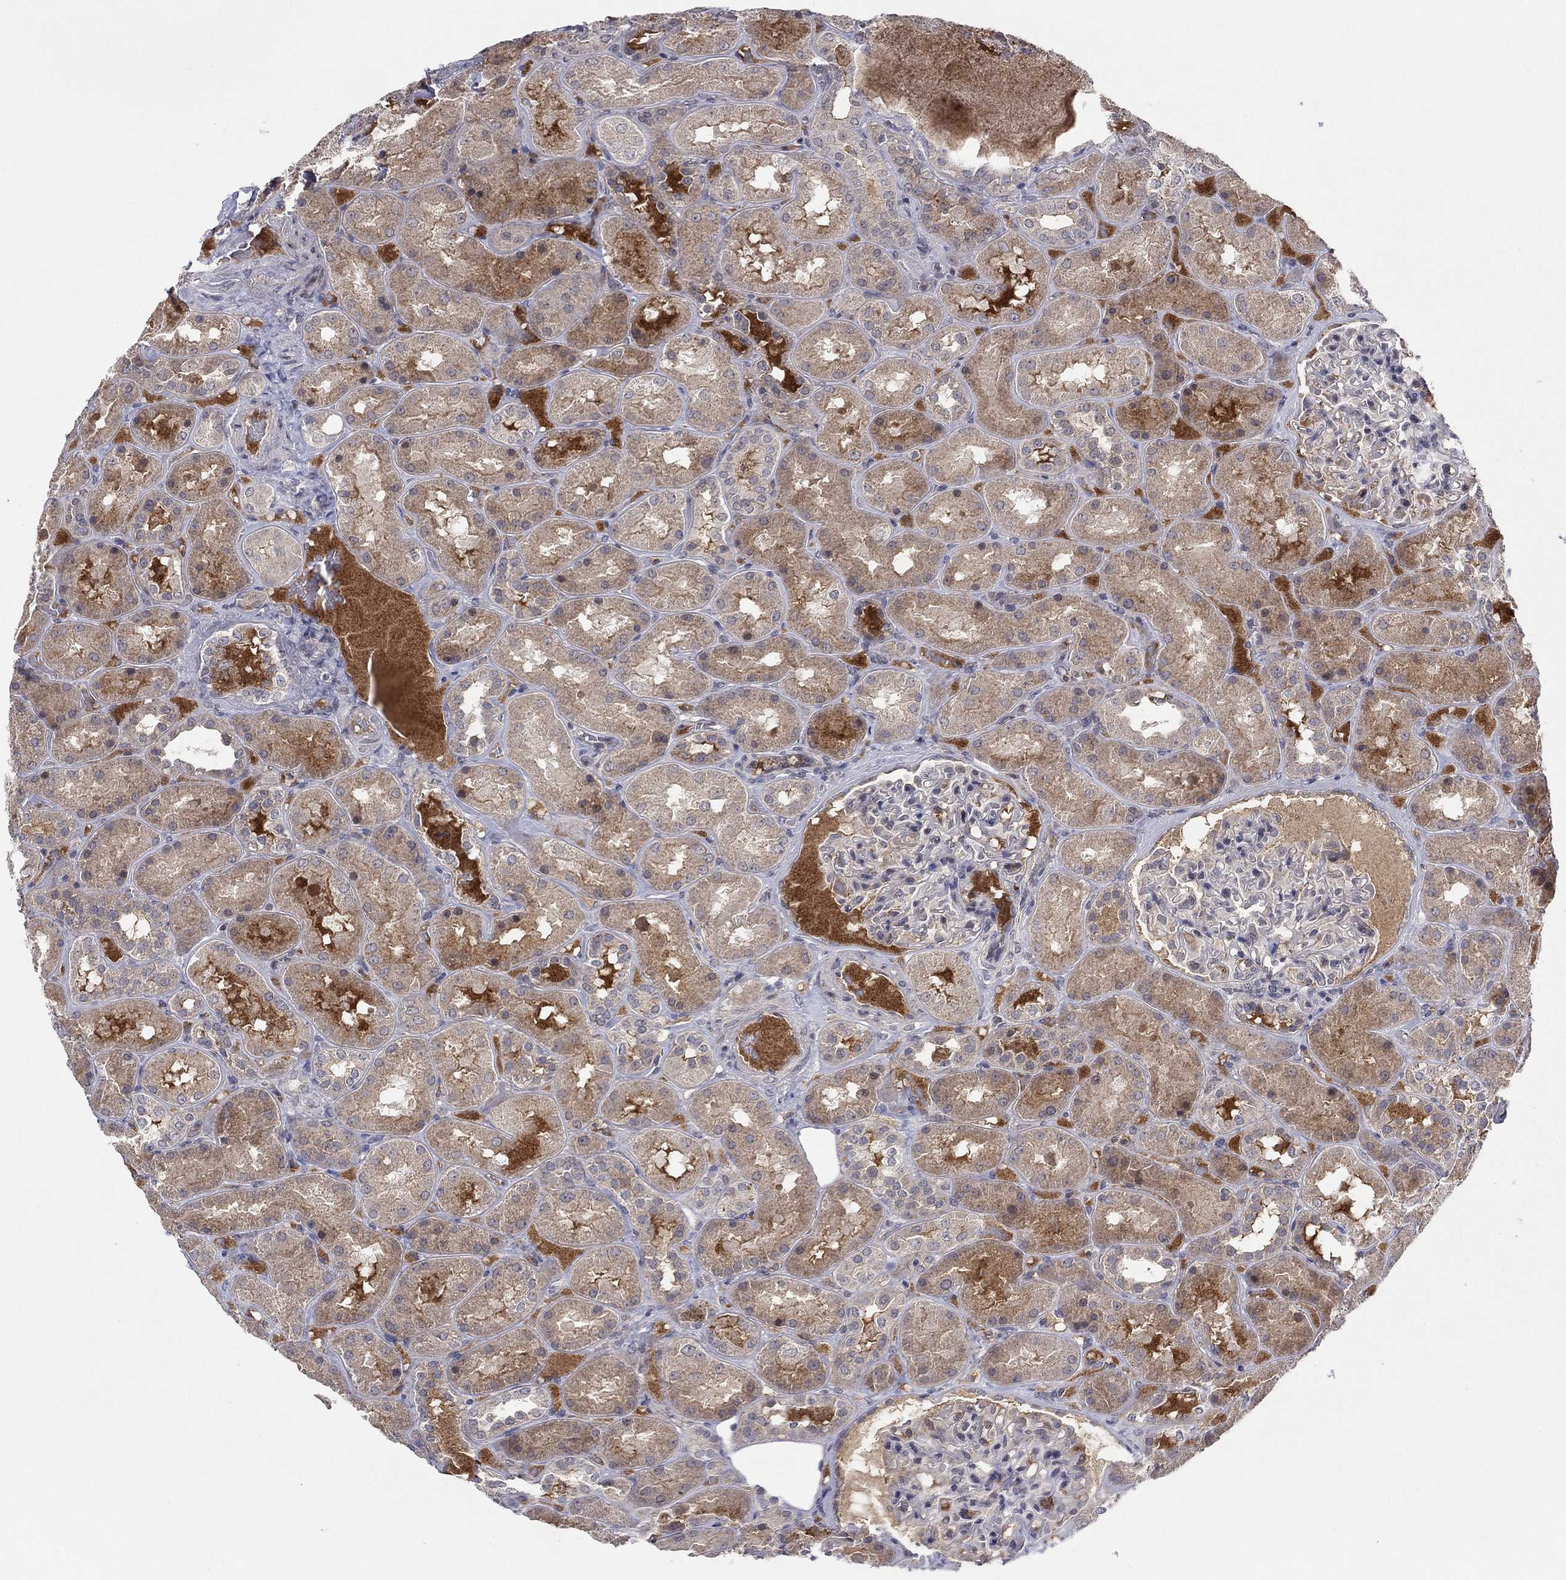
{"staining": {"intensity": "moderate", "quantity": "<25%", "location": "cytoplasmic/membranous"}, "tissue": "kidney", "cell_type": "Cells in glomeruli", "image_type": "normal", "snomed": [{"axis": "morphology", "description": "Normal tissue, NOS"}, {"axis": "topography", "description": "Kidney"}], "caption": "Immunohistochemistry (IHC) (DAB) staining of normal kidney displays moderate cytoplasmic/membranous protein positivity in about <25% of cells in glomeruli.", "gene": "IL4", "patient": {"sex": "male", "age": 73}}